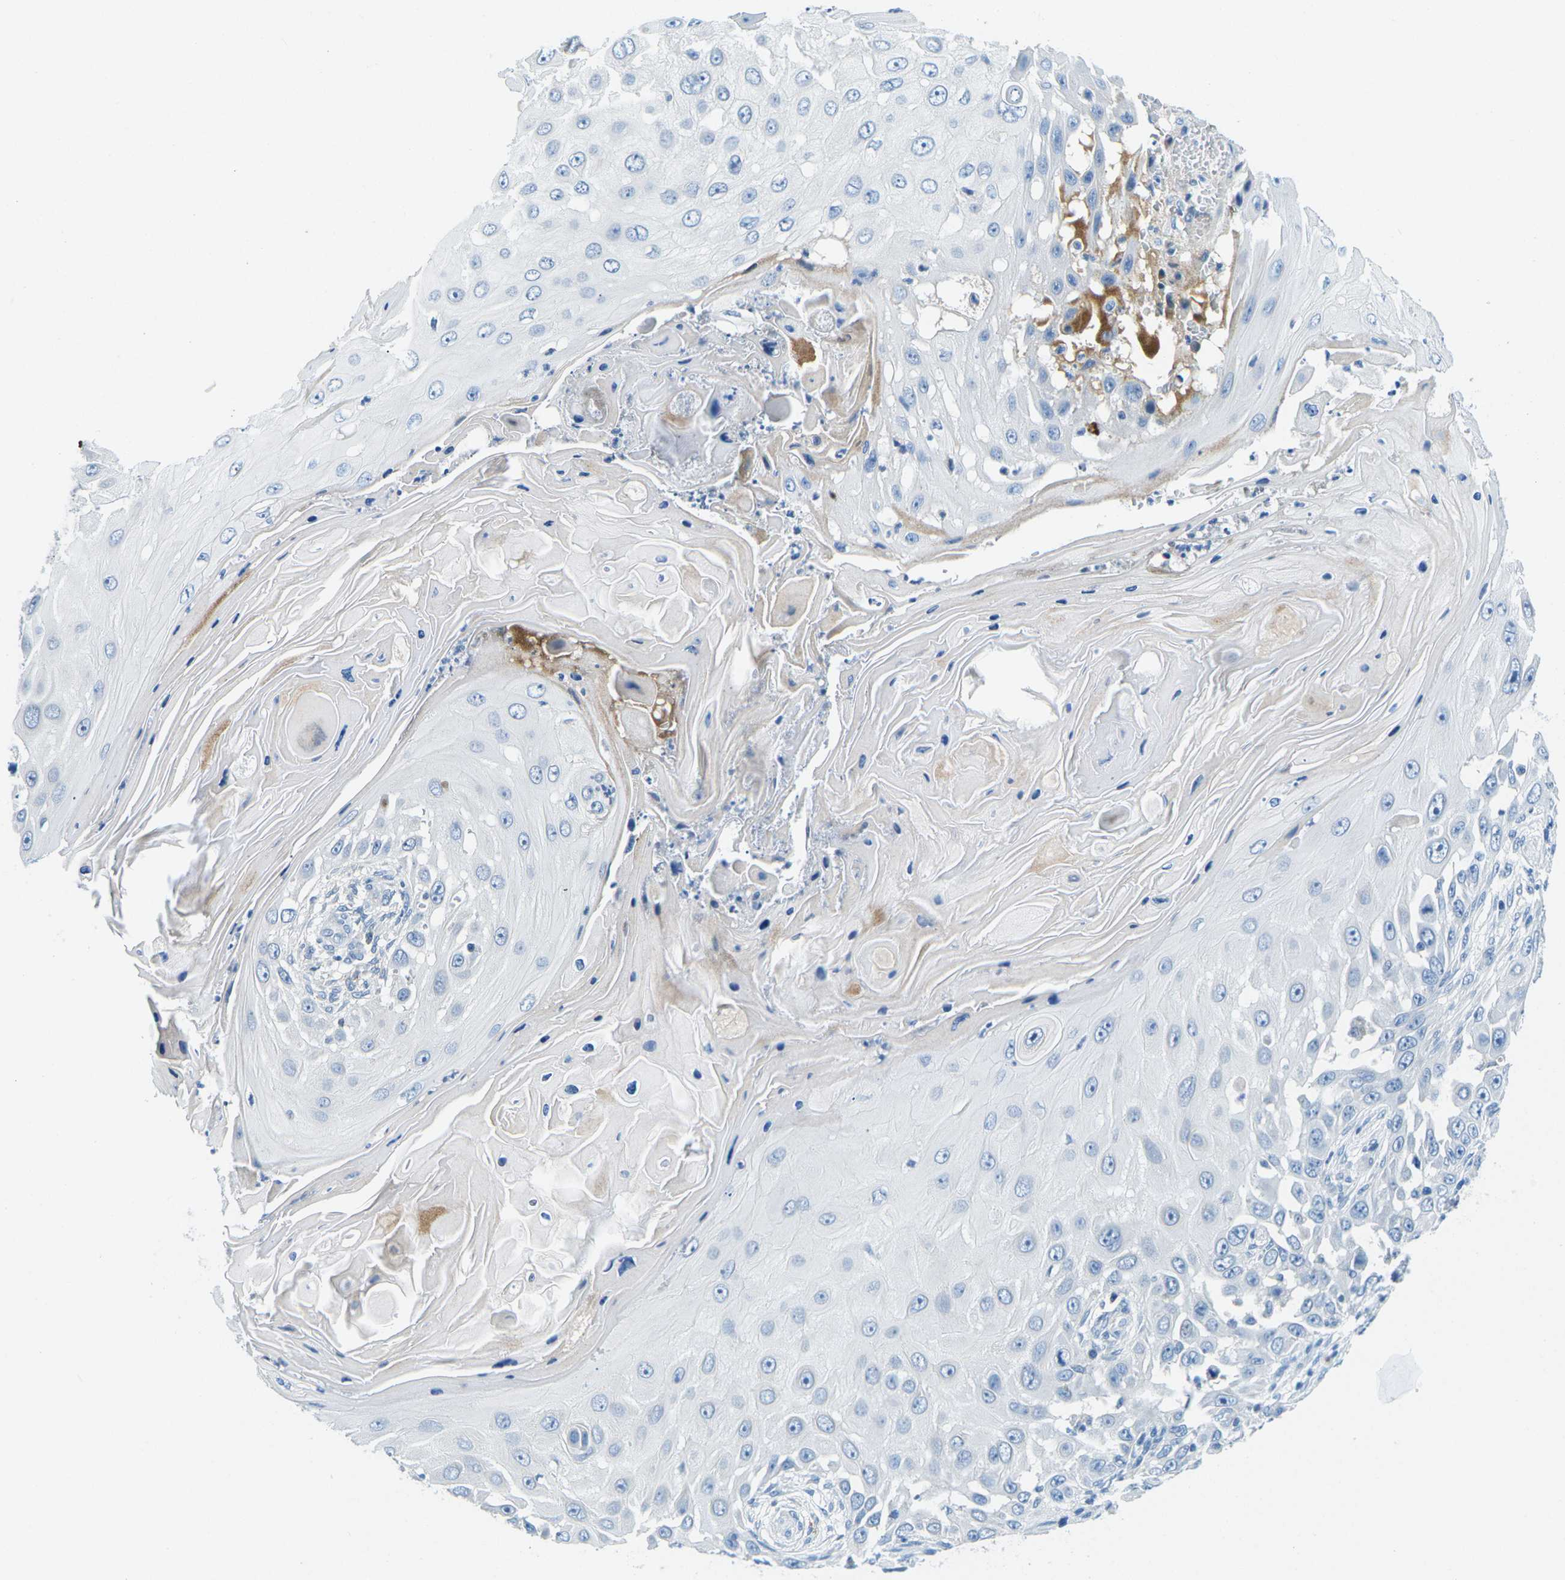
{"staining": {"intensity": "negative", "quantity": "none", "location": "none"}, "tissue": "skin cancer", "cell_type": "Tumor cells", "image_type": "cancer", "snomed": [{"axis": "morphology", "description": "Squamous cell carcinoma, NOS"}, {"axis": "topography", "description": "Skin"}], "caption": "Tumor cells are negative for protein expression in human skin squamous cell carcinoma.", "gene": "CFB", "patient": {"sex": "female", "age": 44}}